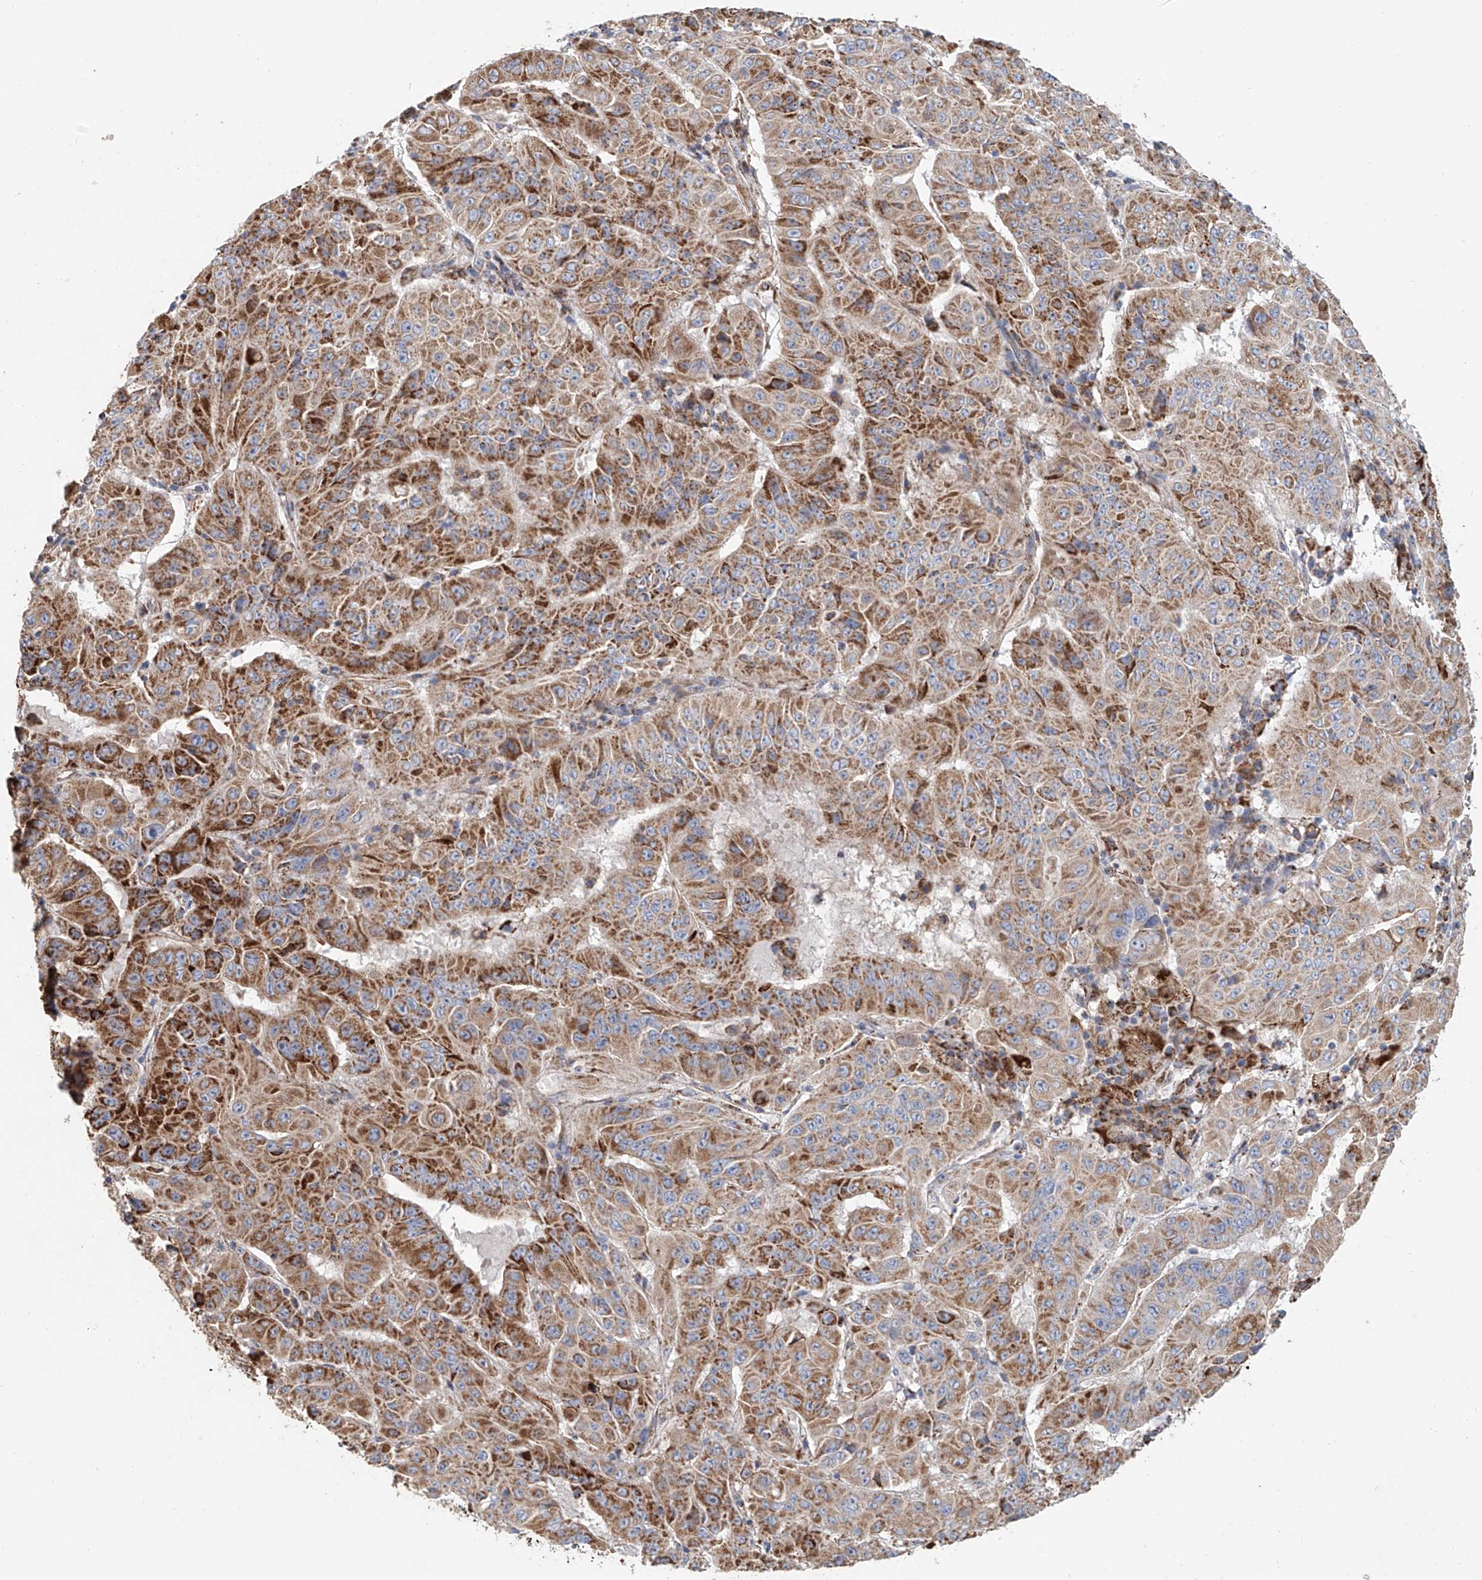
{"staining": {"intensity": "moderate", "quantity": ">75%", "location": "cytoplasmic/membranous"}, "tissue": "pancreatic cancer", "cell_type": "Tumor cells", "image_type": "cancer", "snomed": [{"axis": "morphology", "description": "Adenocarcinoma, NOS"}, {"axis": "topography", "description": "Pancreas"}], "caption": "Immunohistochemistry photomicrograph of neoplastic tissue: pancreatic cancer (adenocarcinoma) stained using immunohistochemistry displays medium levels of moderate protein expression localized specifically in the cytoplasmic/membranous of tumor cells, appearing as a cytoplasmic/membranous brown color.", "gene": "MCL1", "patient": {"sex": "male", "age": 63}}